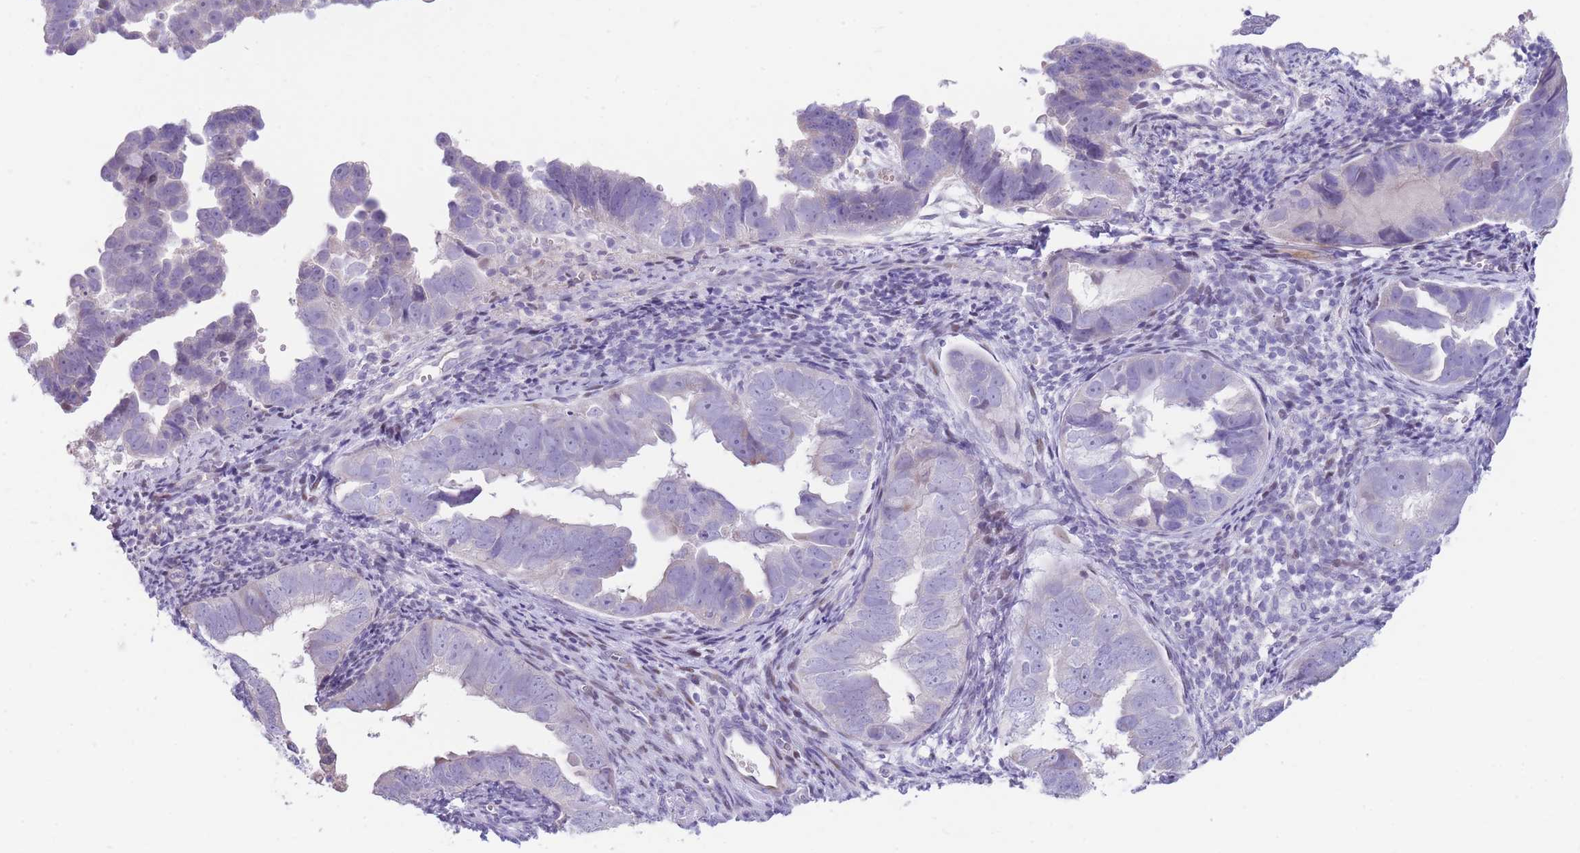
{"staining": {"intensity": "negative", "quantity": "none", "location": "none"}, "tissue": "endometrial cancer", "cell_type": "Tumor cells", "image_type": "cancer", "snomed": [{"axis": "morphology", "description": "Adenocarcinoma, NOS"}, {"axis": "topography", "description": "Endometrium"}], "caption": "Immunohistochemistry (IHC) of endometrial adenocarcinoma displays no staining in tumor cells.", "gene": "SHCBP1", "patient": {"sex": "female", "age": 75}}